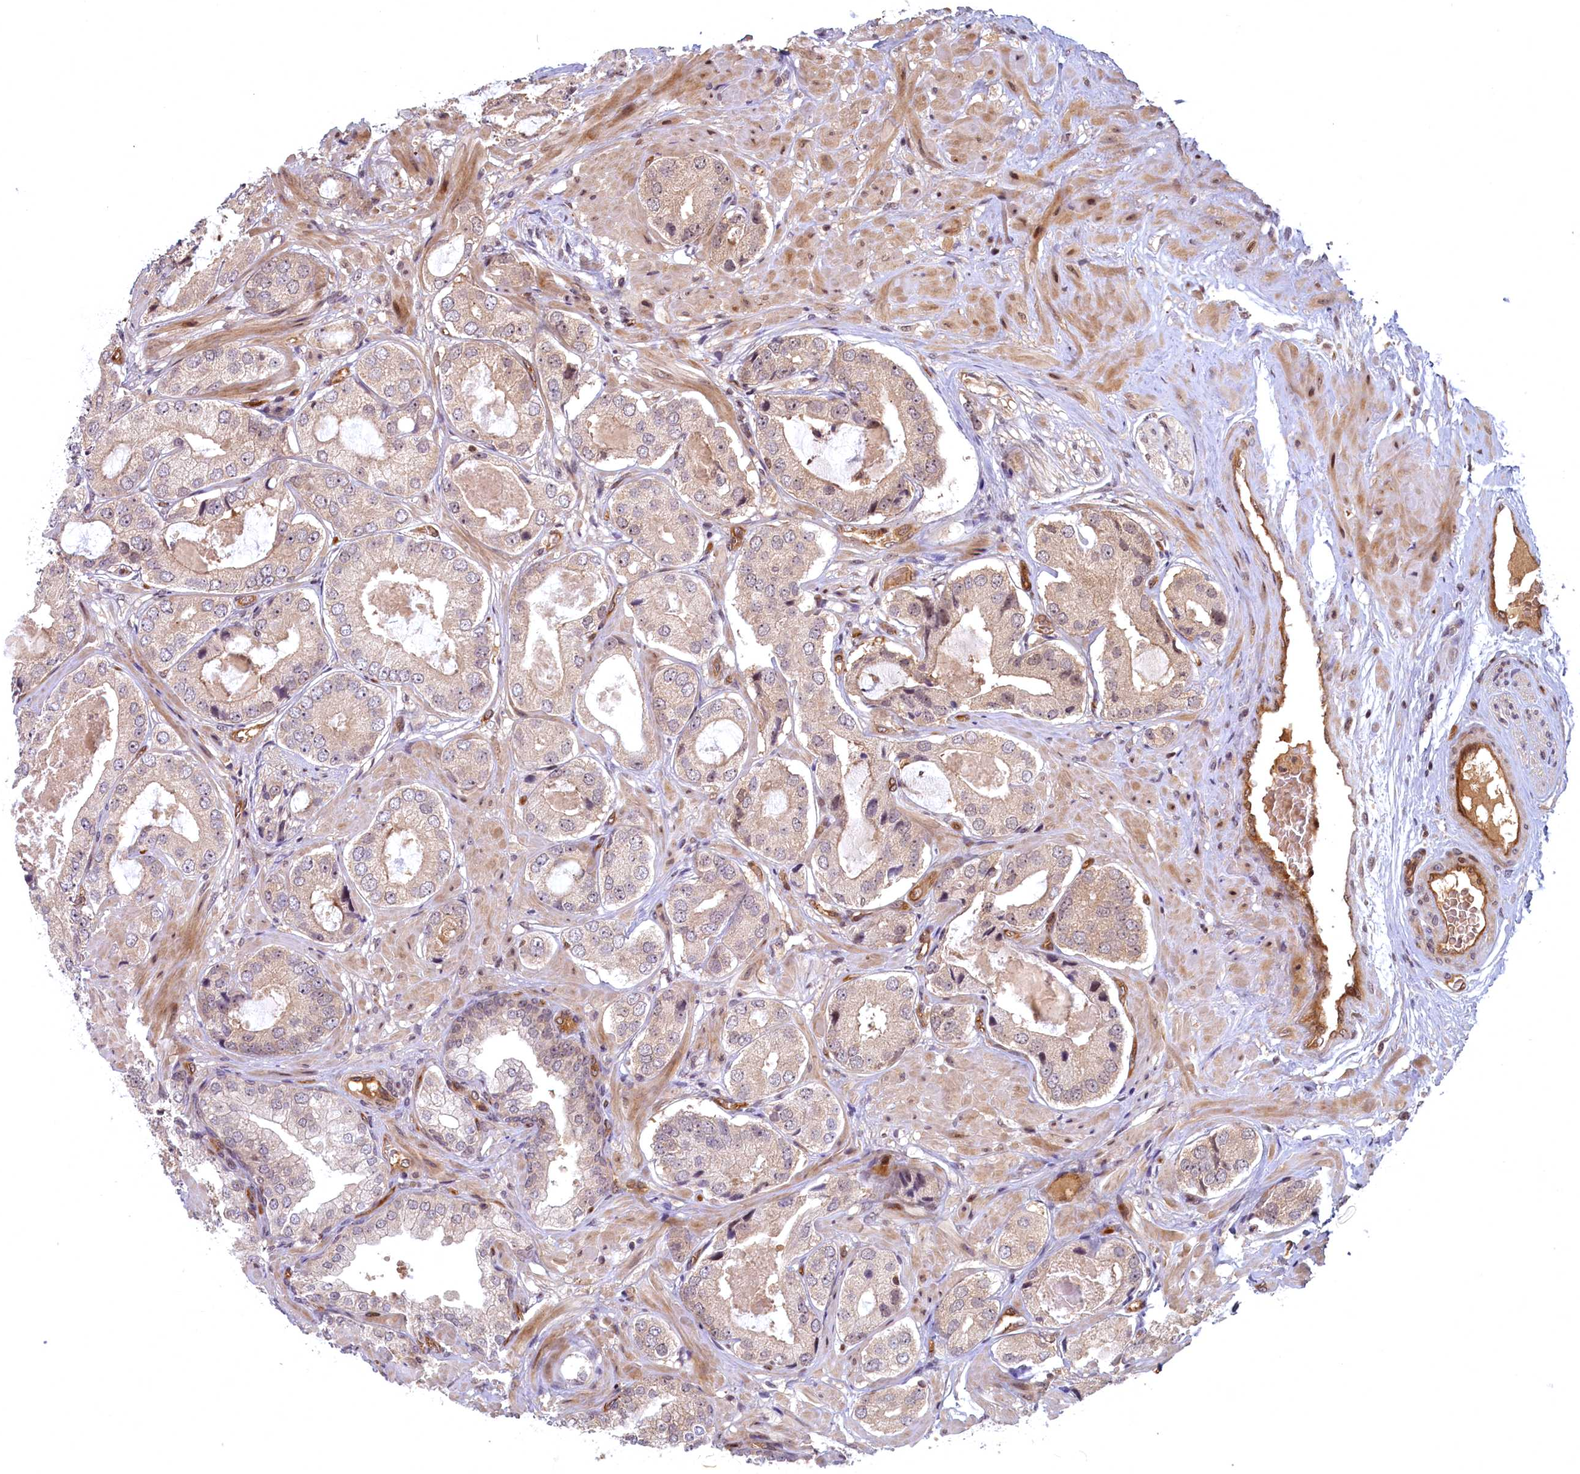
{"staining": {"intensity": "weak", "quantity": "25%-75%", "location": "cytoplasmic/membranous,nuclear"}, "tissue": "prostate cancer", "cell_type": "Tumor cells", "image_type": "cancer", "snomed": [{"axis": "morphology", "description": "Adenocarcinoma, High grade"}, {"axis": "topography", "description": "Prostate"}], "caption": "DAB immunohistochemical staining of prostate adenocarcinoma (high-grade) reveals weak cytoplasmic/membranous and nuclear protein positivity in approximately 25%-75% of tumor cells. (DAB IHC, brown staining for protein, blue staining for nuclei).", "gene": "SNRK", "patient": {"sex": "male", "age": 59}}